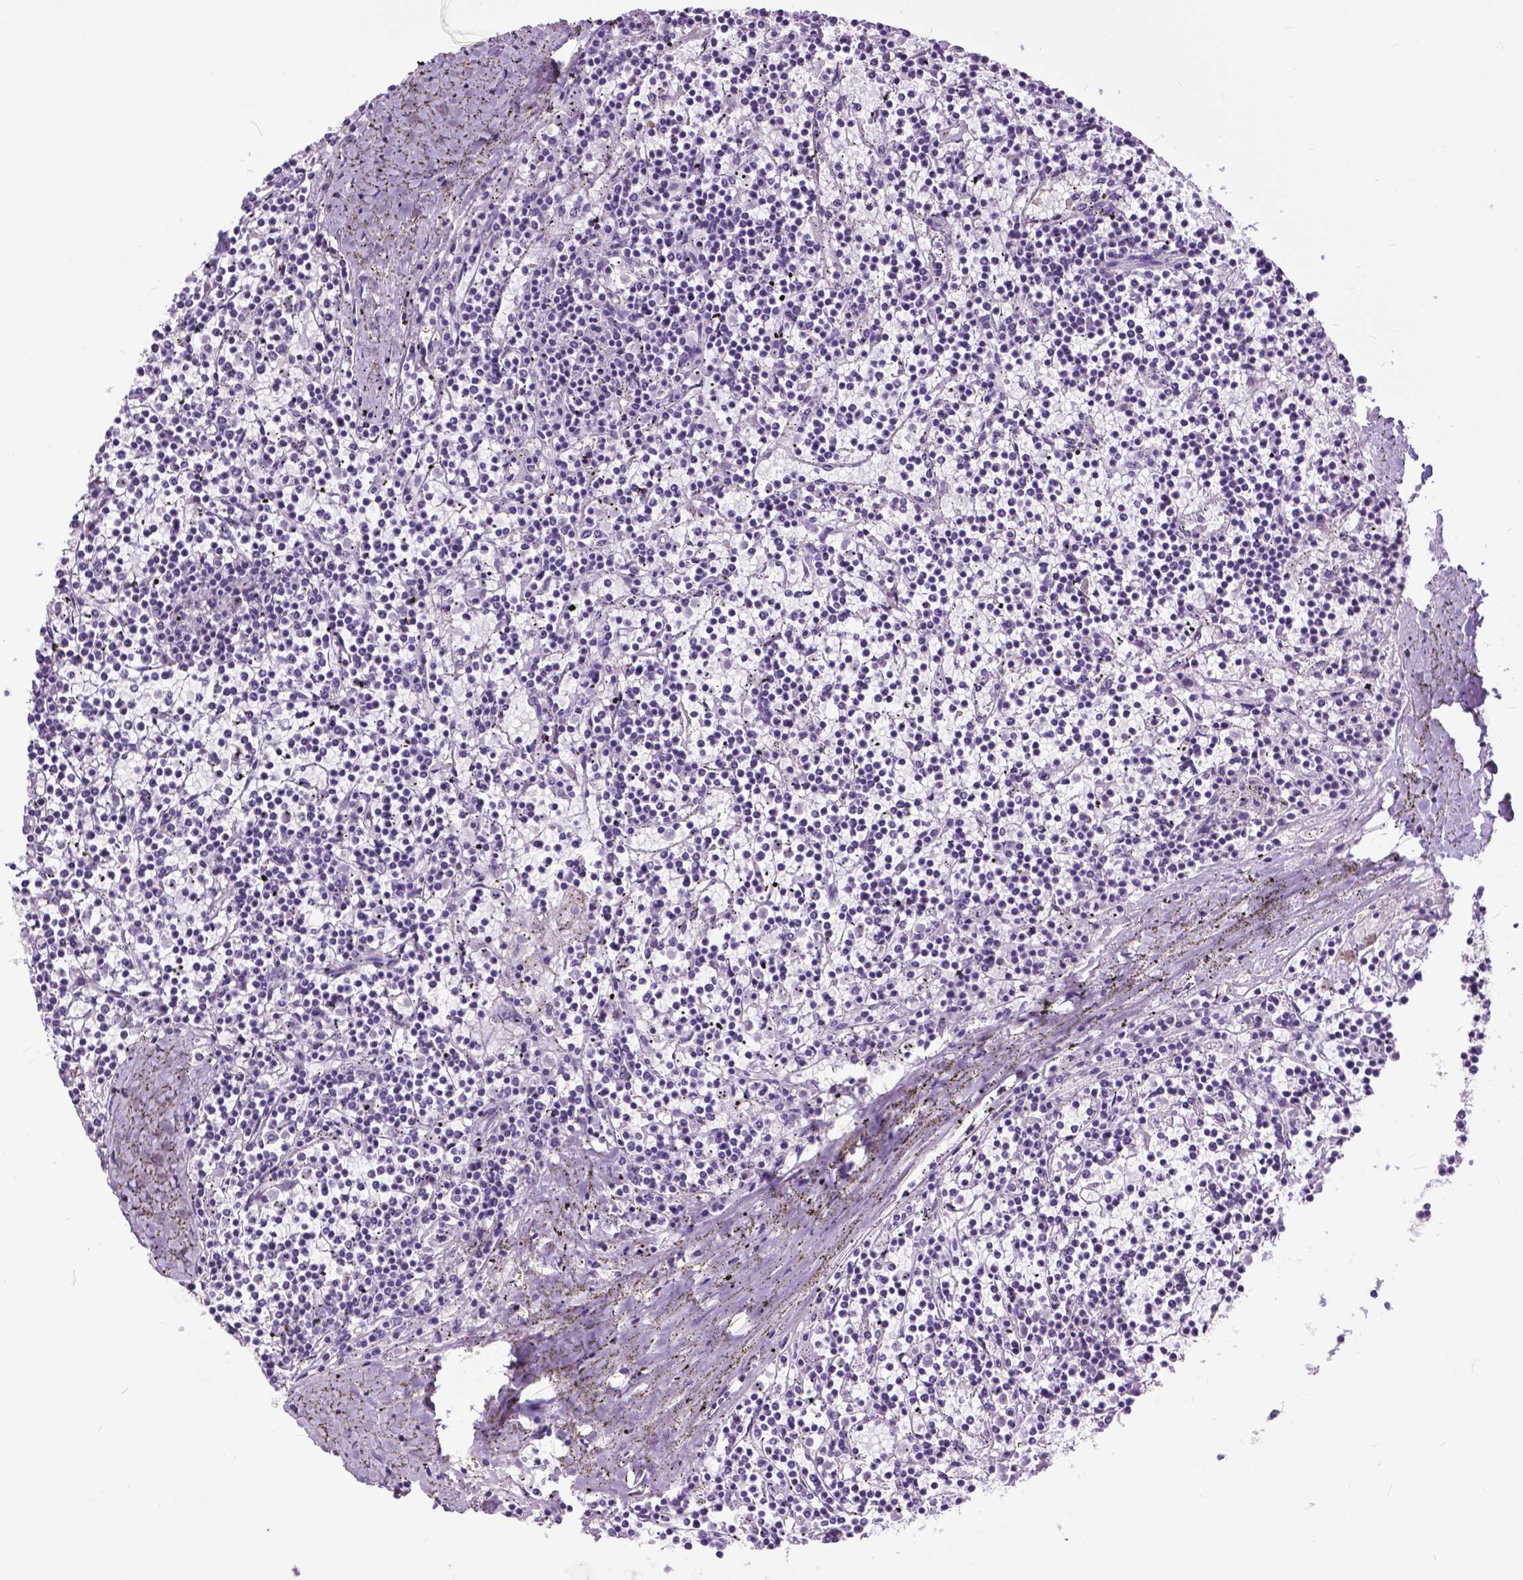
{"staining": {"intensity": "negative", "quantity": "none", "location": "none"}, "tissue": "lymphoma", "cell_type": "Tumor cells", "image_type": "cancer", "snomed": [{"axis": "morphology", "description": "Malignant lymphoma, non-Hodgkin's type, Low grade"}, {"axis": "topography", "description": "Spleen"}], "caption": "The histopathology image displays no significant positivity in tumor cells of lymphoma. (Brightfield microscopy of DAB immunohistochemistry (IHC) at high magnification).", "gene": "GPR37L1", "patient": {"sex": "female", "age": 19}}